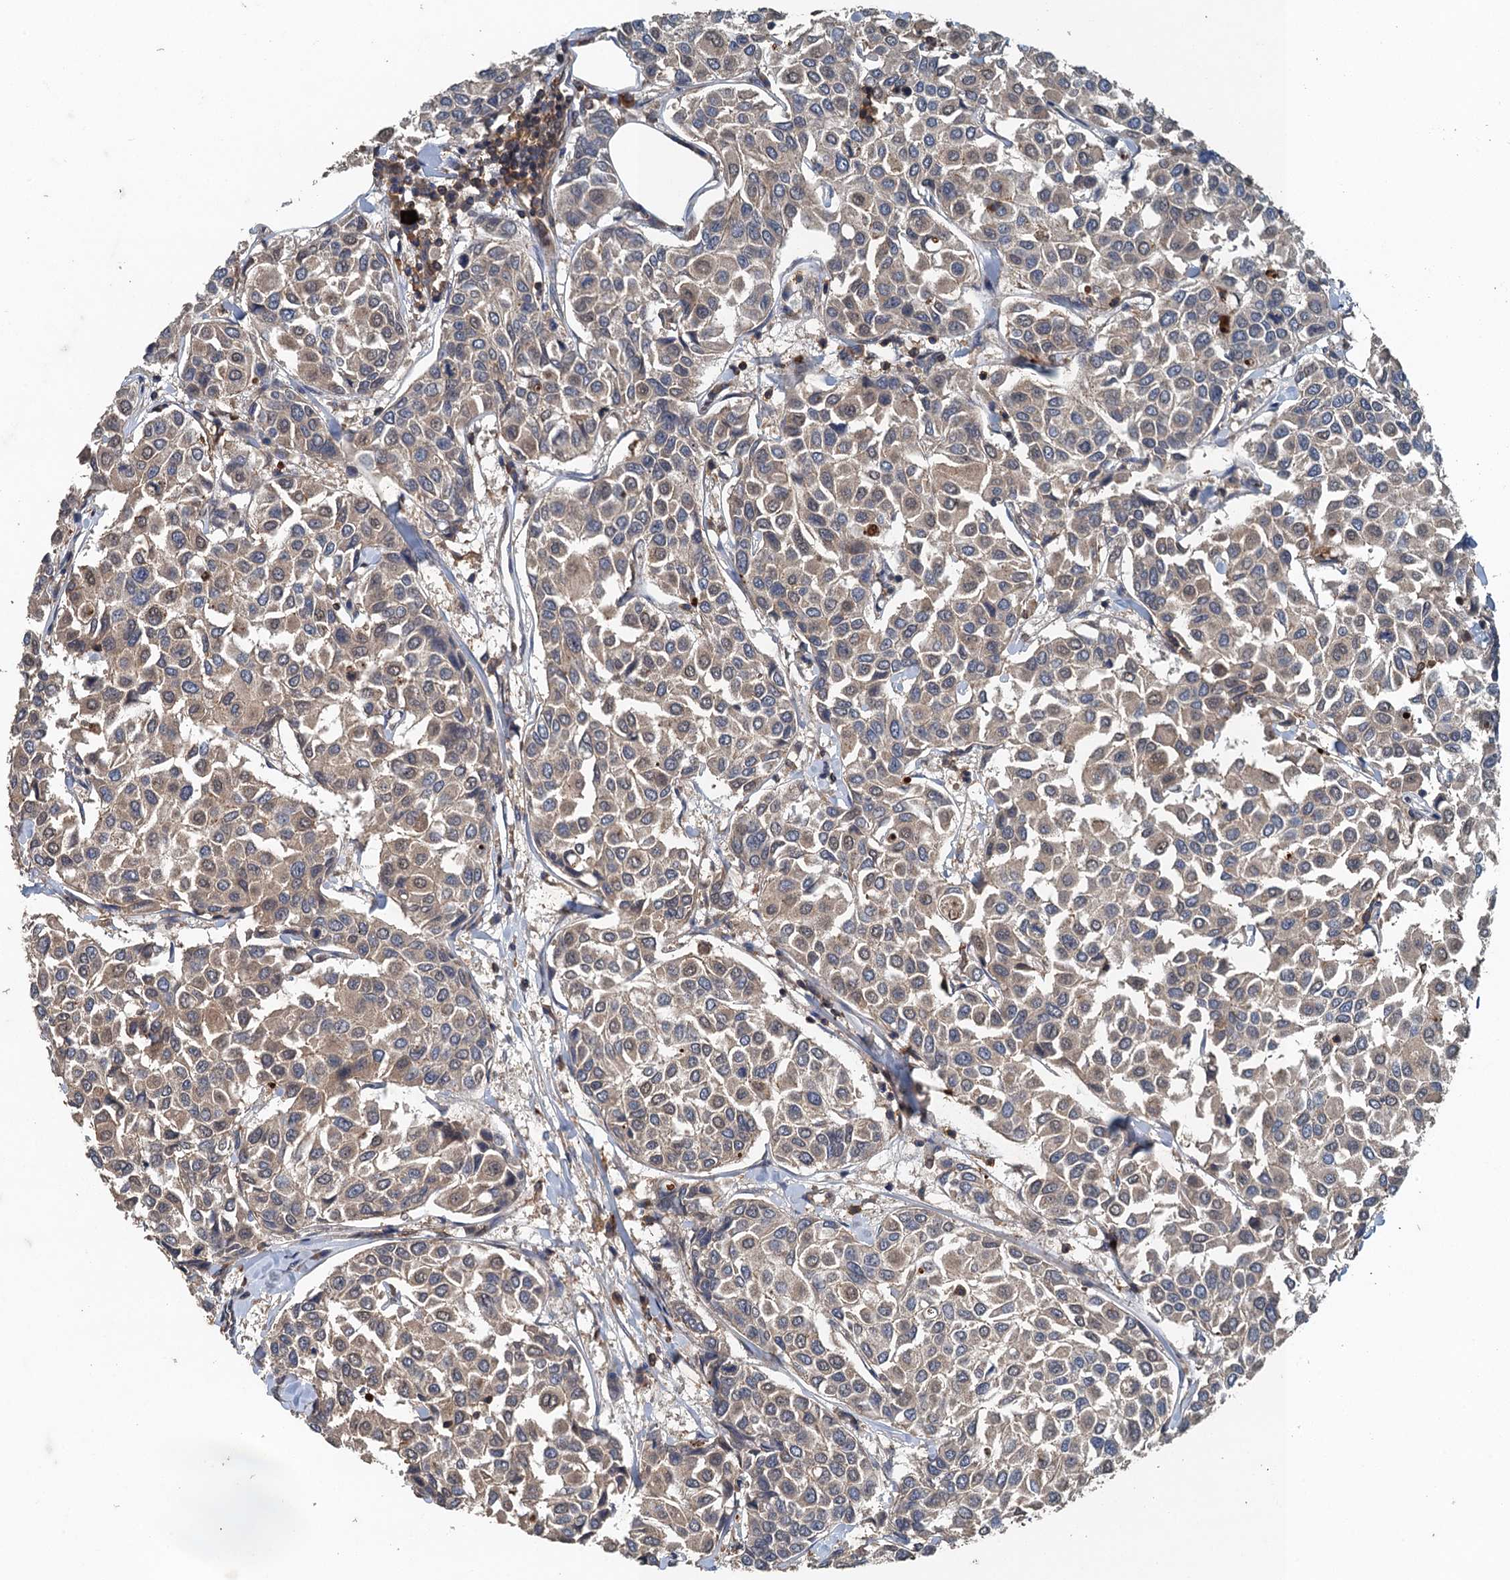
{"staining": {"intensity": "weak", "quantity": "25%-75%", "location": "cytoplasmic/membranous"}, "tissue": "breast cancer", "cell_type": "Tumor cells", "image_type": "cancer", "snomed": [{"axis": "morphology", "description": "Duct carcinoma"}, {"axis": "topography", "description": "Breast"}], "caption": "A brown stain labels weak cytoplasmic/membranous staining of a protein in breast cancer (intraductal carcinoma) tumor cells.", "gene": "BORCS5", "patient": {"sex": "female", "age": 55}}